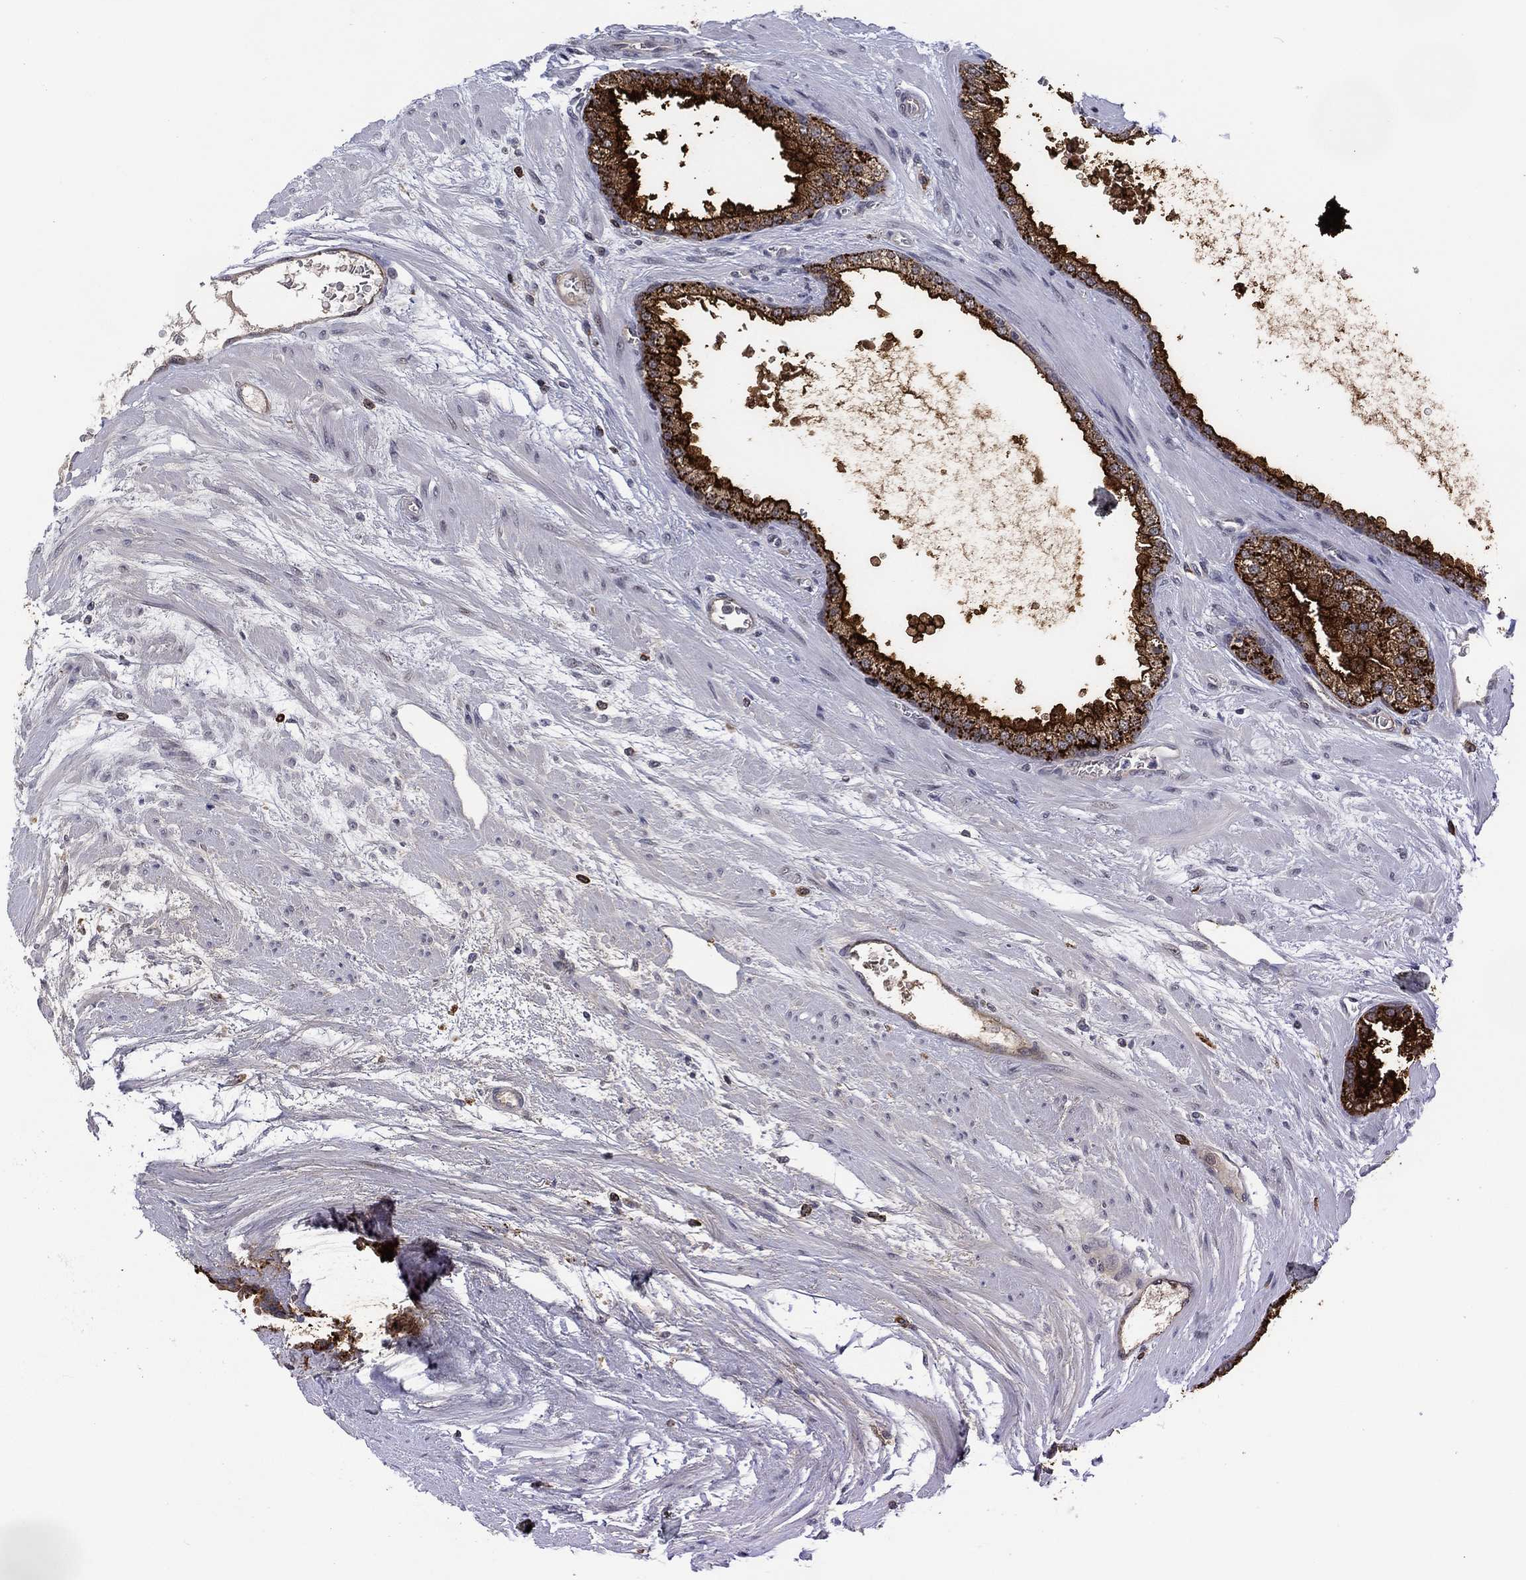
{"staining": {"intensity": "strong", "quantity": "<25%", "location": "cytoplasmic/membranous"}, "tissue": "prostate cancer", "cell_type": "Tumor cells", "image_type": "cancer", "snomed": [{"axis": "morphology", "description": "Adenocarcinoma, NOS"}, {"axis": "topography", "description": "Prostate"}], "caption": "Prostate cancer (adenocarcinoma) was stained to show a protein in brown. There is medium levels of strong cytoplasmic/membranous positivity in about <25% of tumor cells.", "gene": "DPP4", "patient": {"sex": "male", "age": 67}}